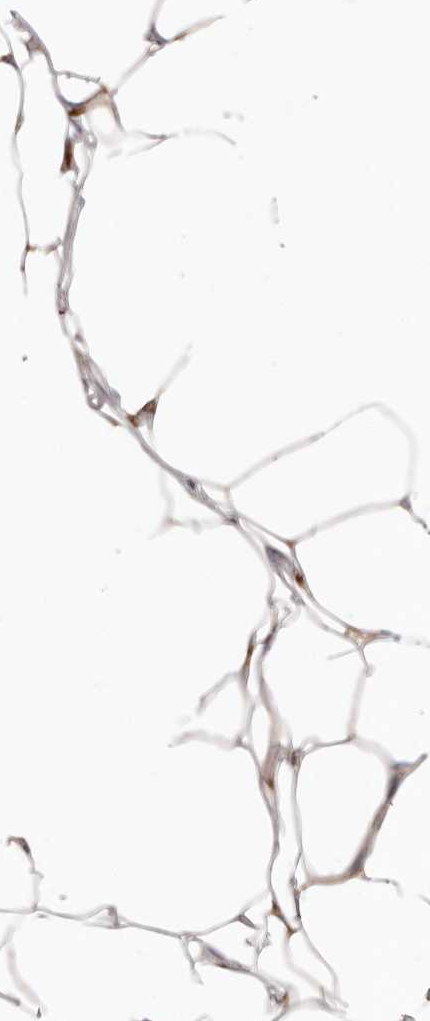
{"staining": {"intensity": "negative", "quantity": "none", "location": "none"}, "tissue": "adipose tissue", "cell_type": "Adipocytes", "image_type": "normal", "snomed": [{"axis": "morphology", "description": "Normal tissue, NOS"}, {"axis": "topography", "description": "Breast"}], "caption": "A micrograph of adipose tissue stained for a protein displays no brown staining in adipocytes. (DAB IHC with hematoxylin counter stain).", "gene": "LMLN", "patient": {"sex": "female", "age": 23}}